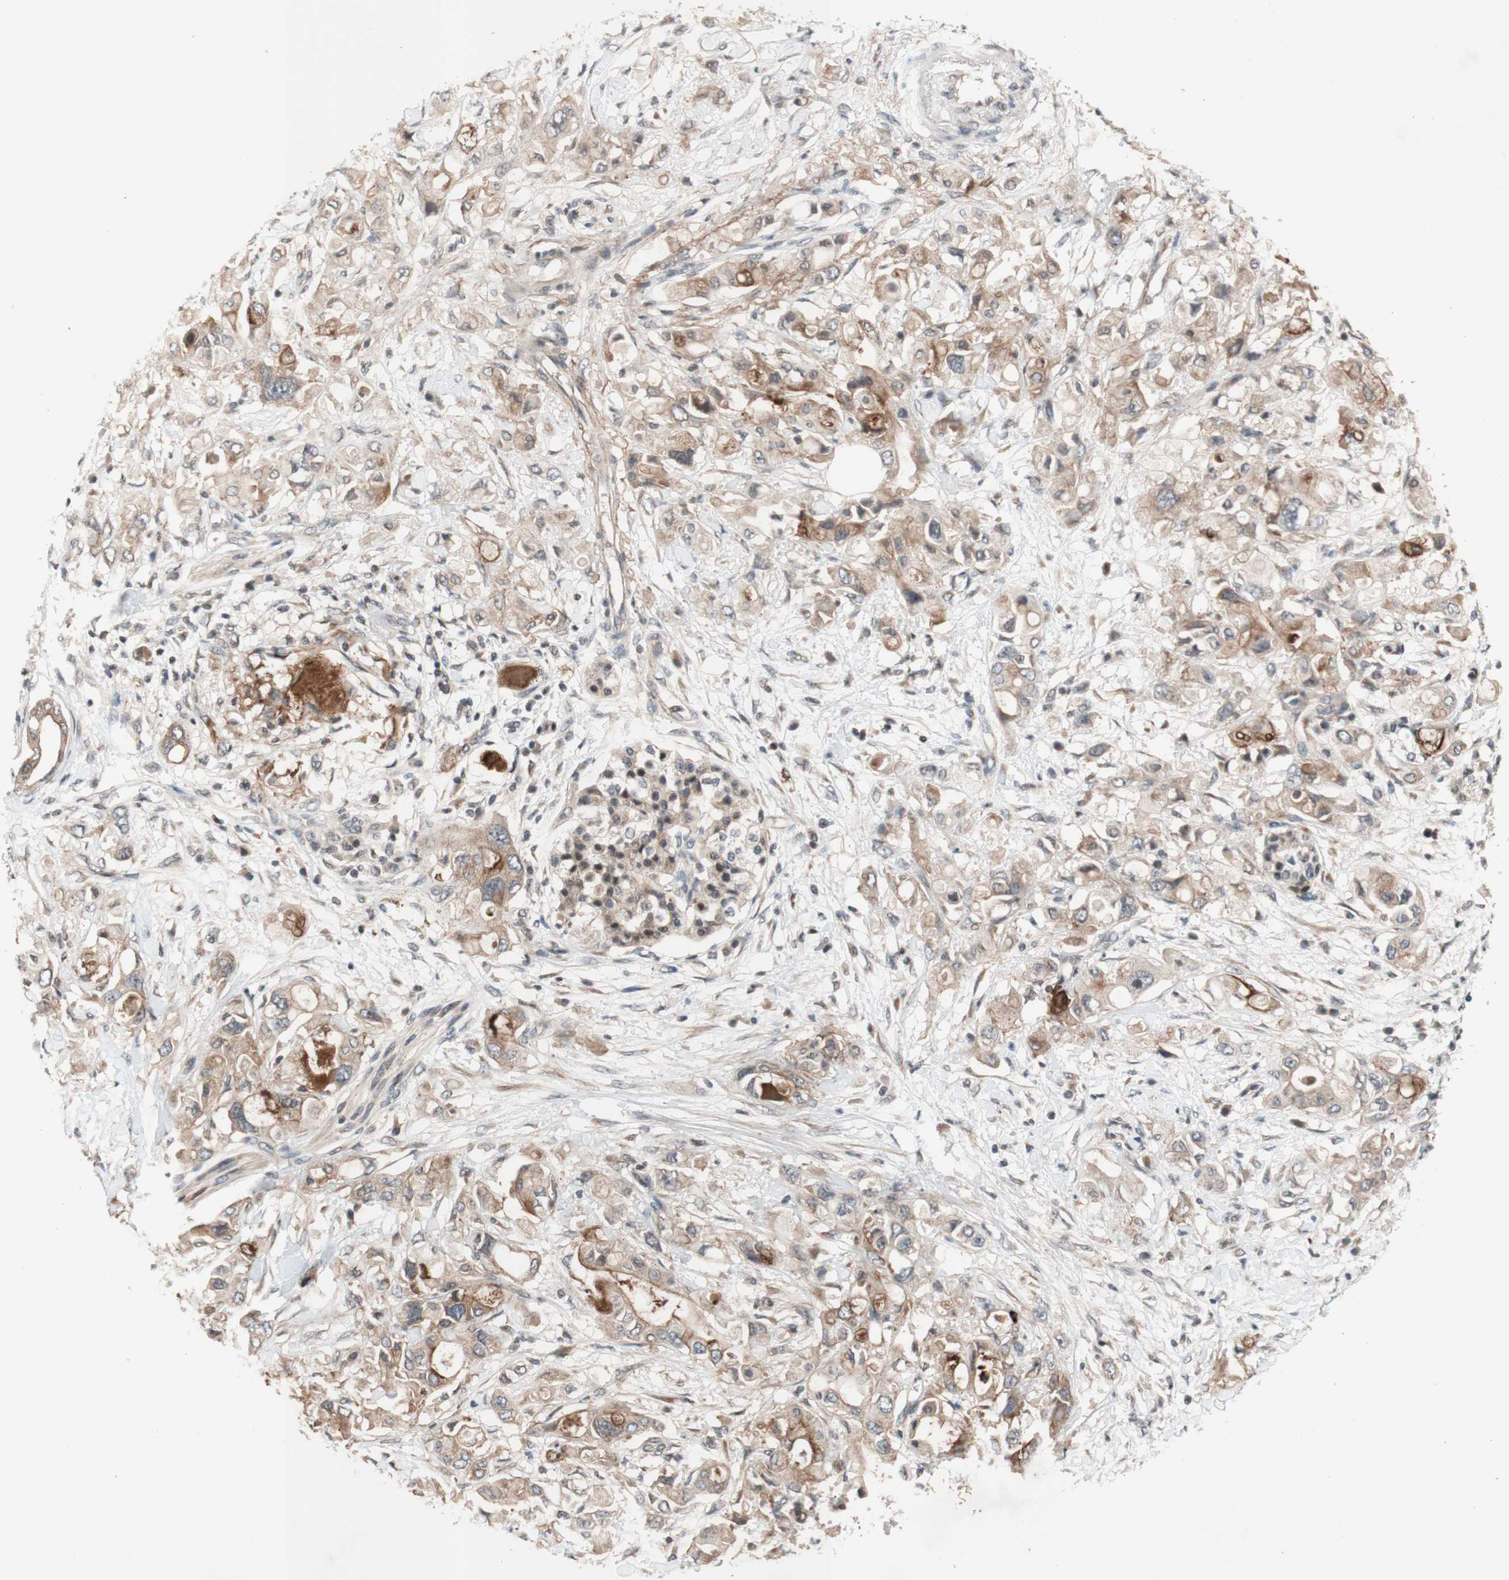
{"staining": {"intensity": "moderate", "quantity": ">75%", "location": "cytoplasmic/membranous"}, "tissue": "pancreatic cancer", "cell_type": "Tumor cells", "image_type": "cancer", "snomed": [{"axis": "morphology", "description": "Adenocarcinoma, NOS"}, {"axis": "topography", "description": "Pancreas"}], "caption": "DAB immunohistochemical staining of human adenocarcinoma (pancreatic) demonstrates moderate cytoplasmic/membranous protein expression in approximately >75% of tumor cells.", "gene": "CD55", "patient": {"sex": "female", "age": 56}}